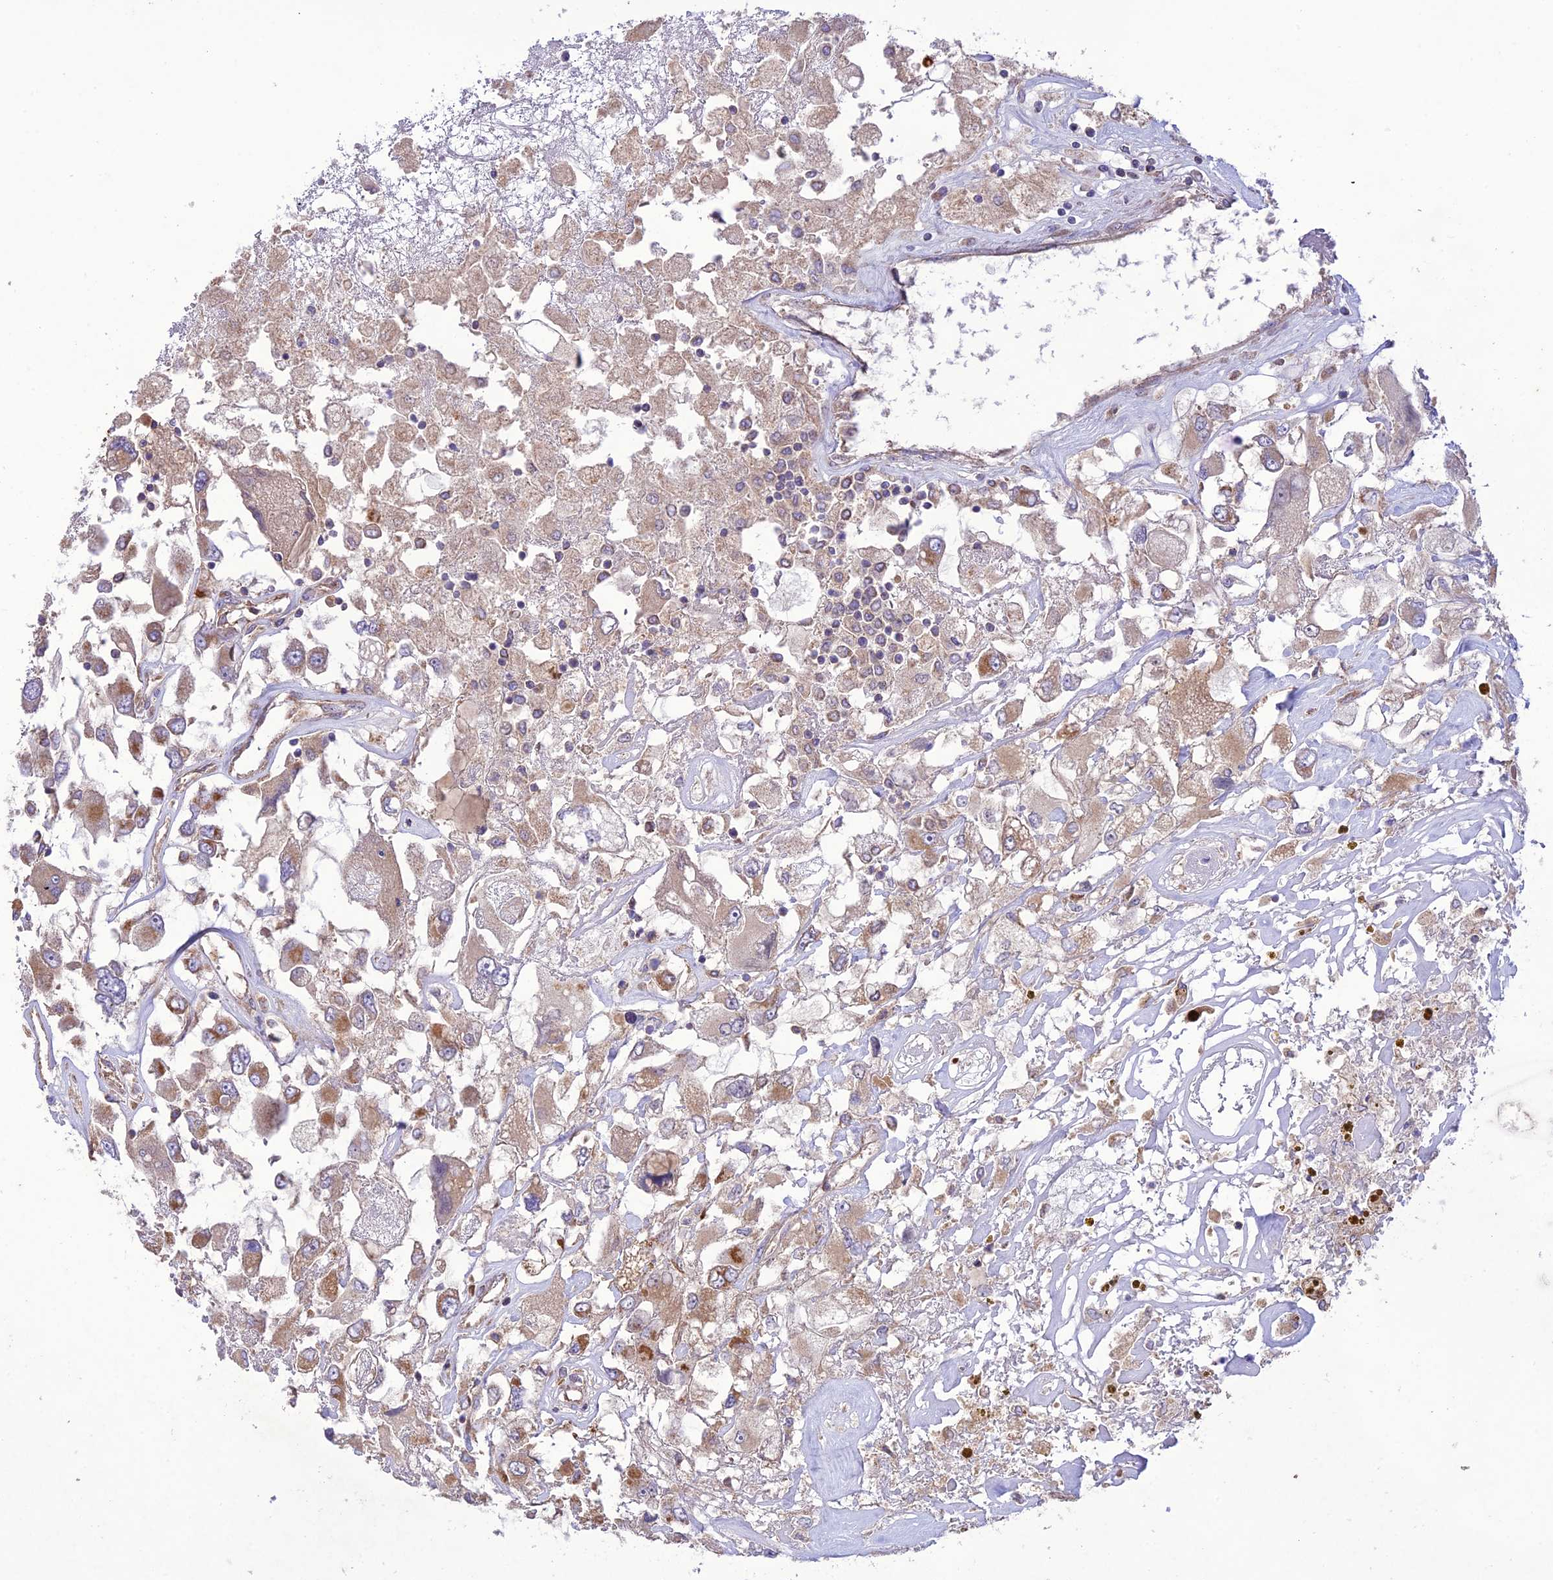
{"staining": {"intensity": "moderate", "quantity": "25%-75%", "location": "cytoplasmic/membranous"}, "tissue": "renal cancer", "cell_type": "Tumor cells", "image_type": "cancer", "snomed": [{"axis": "morphology", "description": "Adenocarcinoma, NOS"}, {"axis": "topography", "description": "Kidney"}], "caption": "Tumor cells demonstrate medium levels of moderate cytoplasmic/membranous positivity in about 25%-75% of cells in human adenocarcinoma (renal). (Stains: DAB (3,3'-diaminobenzidine) in brown, nuclei in blue, Microscopy: brightfield microscopy at high magnification).", "gene": "NDUFAF1", "patient": {"sex": "female", "age": 52}}